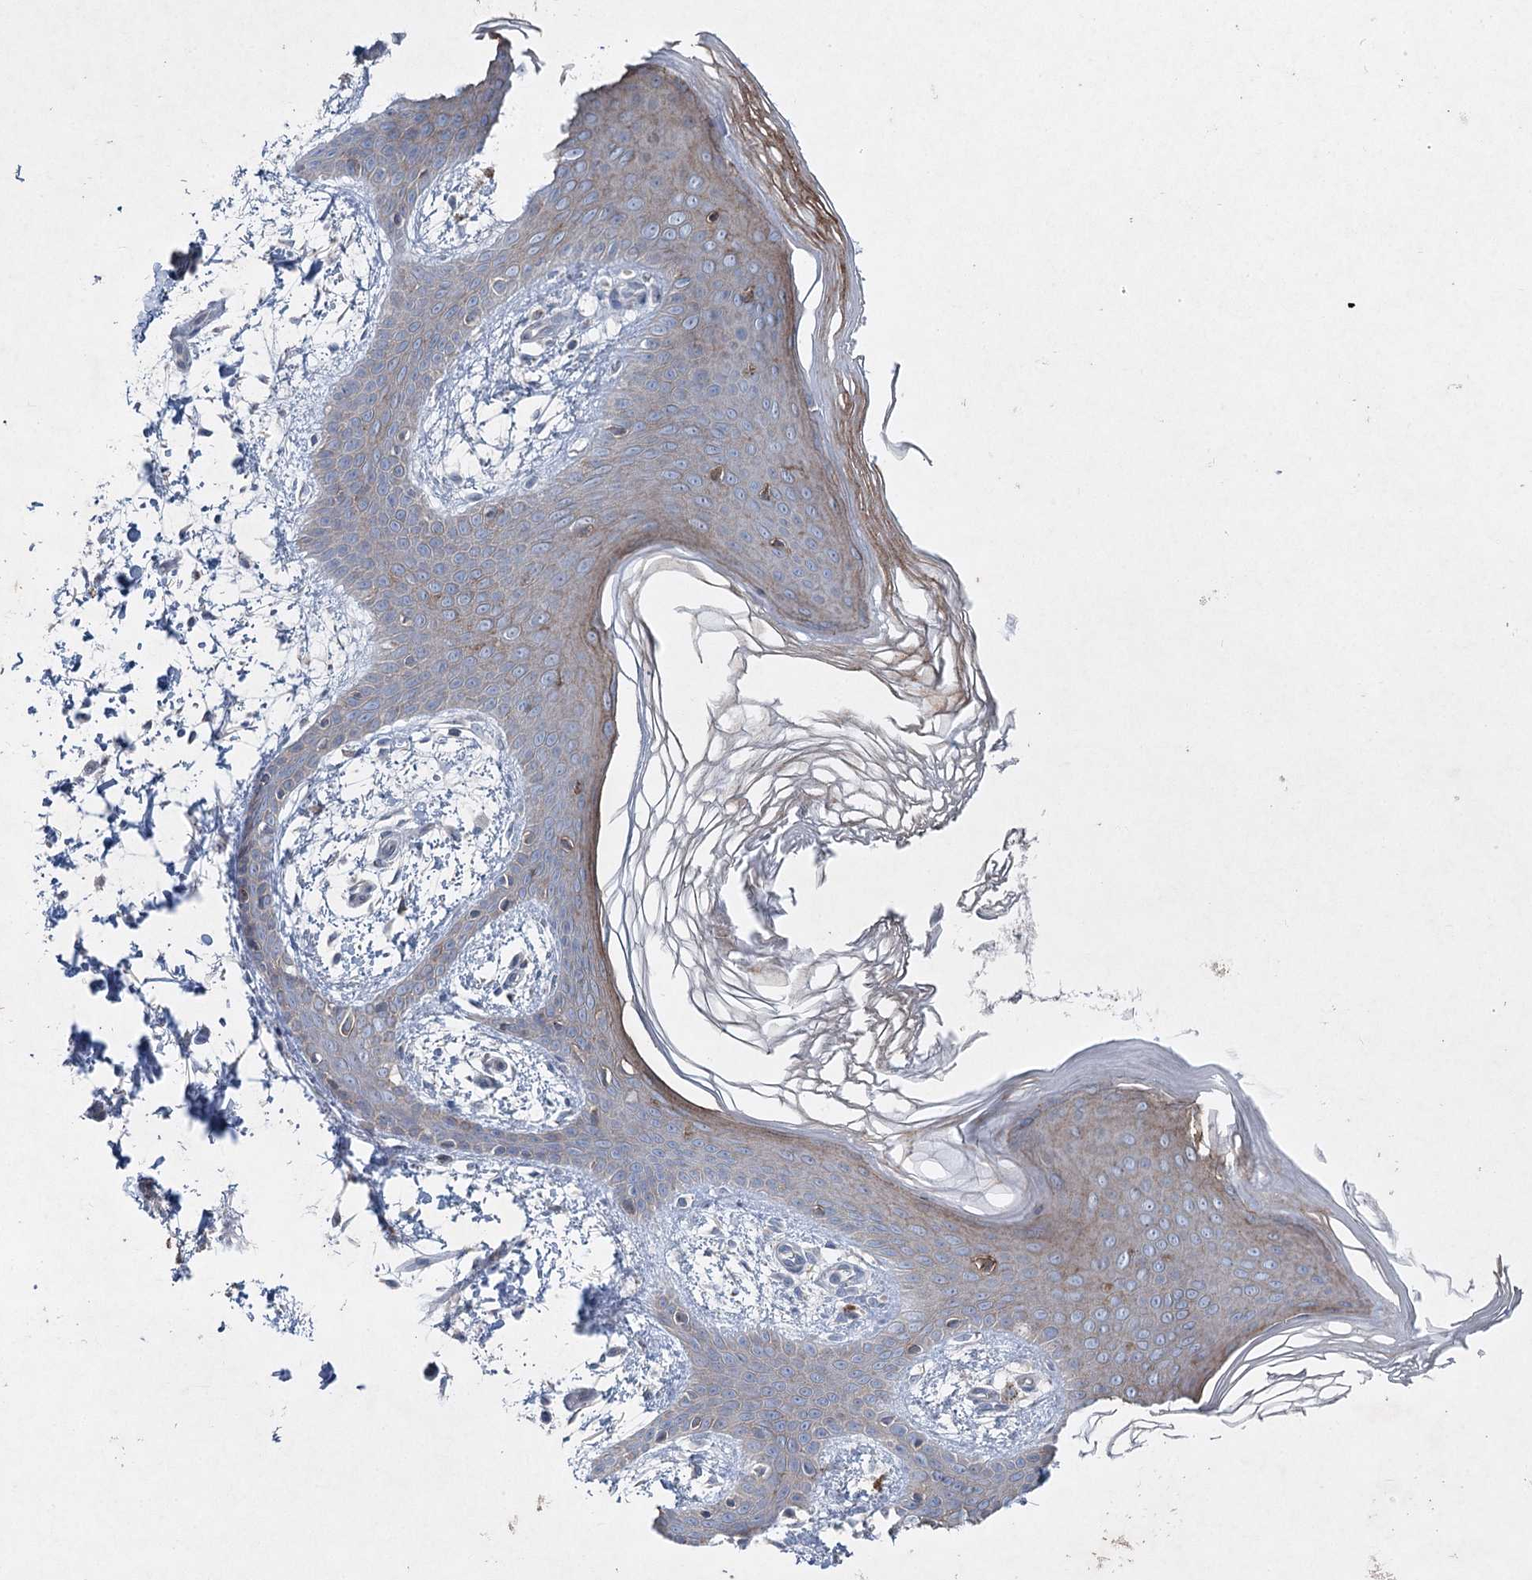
{"staining": {"intensity": "negative", "quantity": "none", "location": "none"}, "tissue": "skin", "cell_type": "Fibroblasts", "image_type": "normal", "snomed": [{"axis": "morphology", "description": "Normal tissue, NOS"}, {"axis": "topography", "description": "Skin"}], "caption": "This is a histopathology image of IHC staining of benign skin, which shows no expression in fibroblasts.", "gene": "ENSG00000285330", "patient": {"sex": "male", "age": 36}}